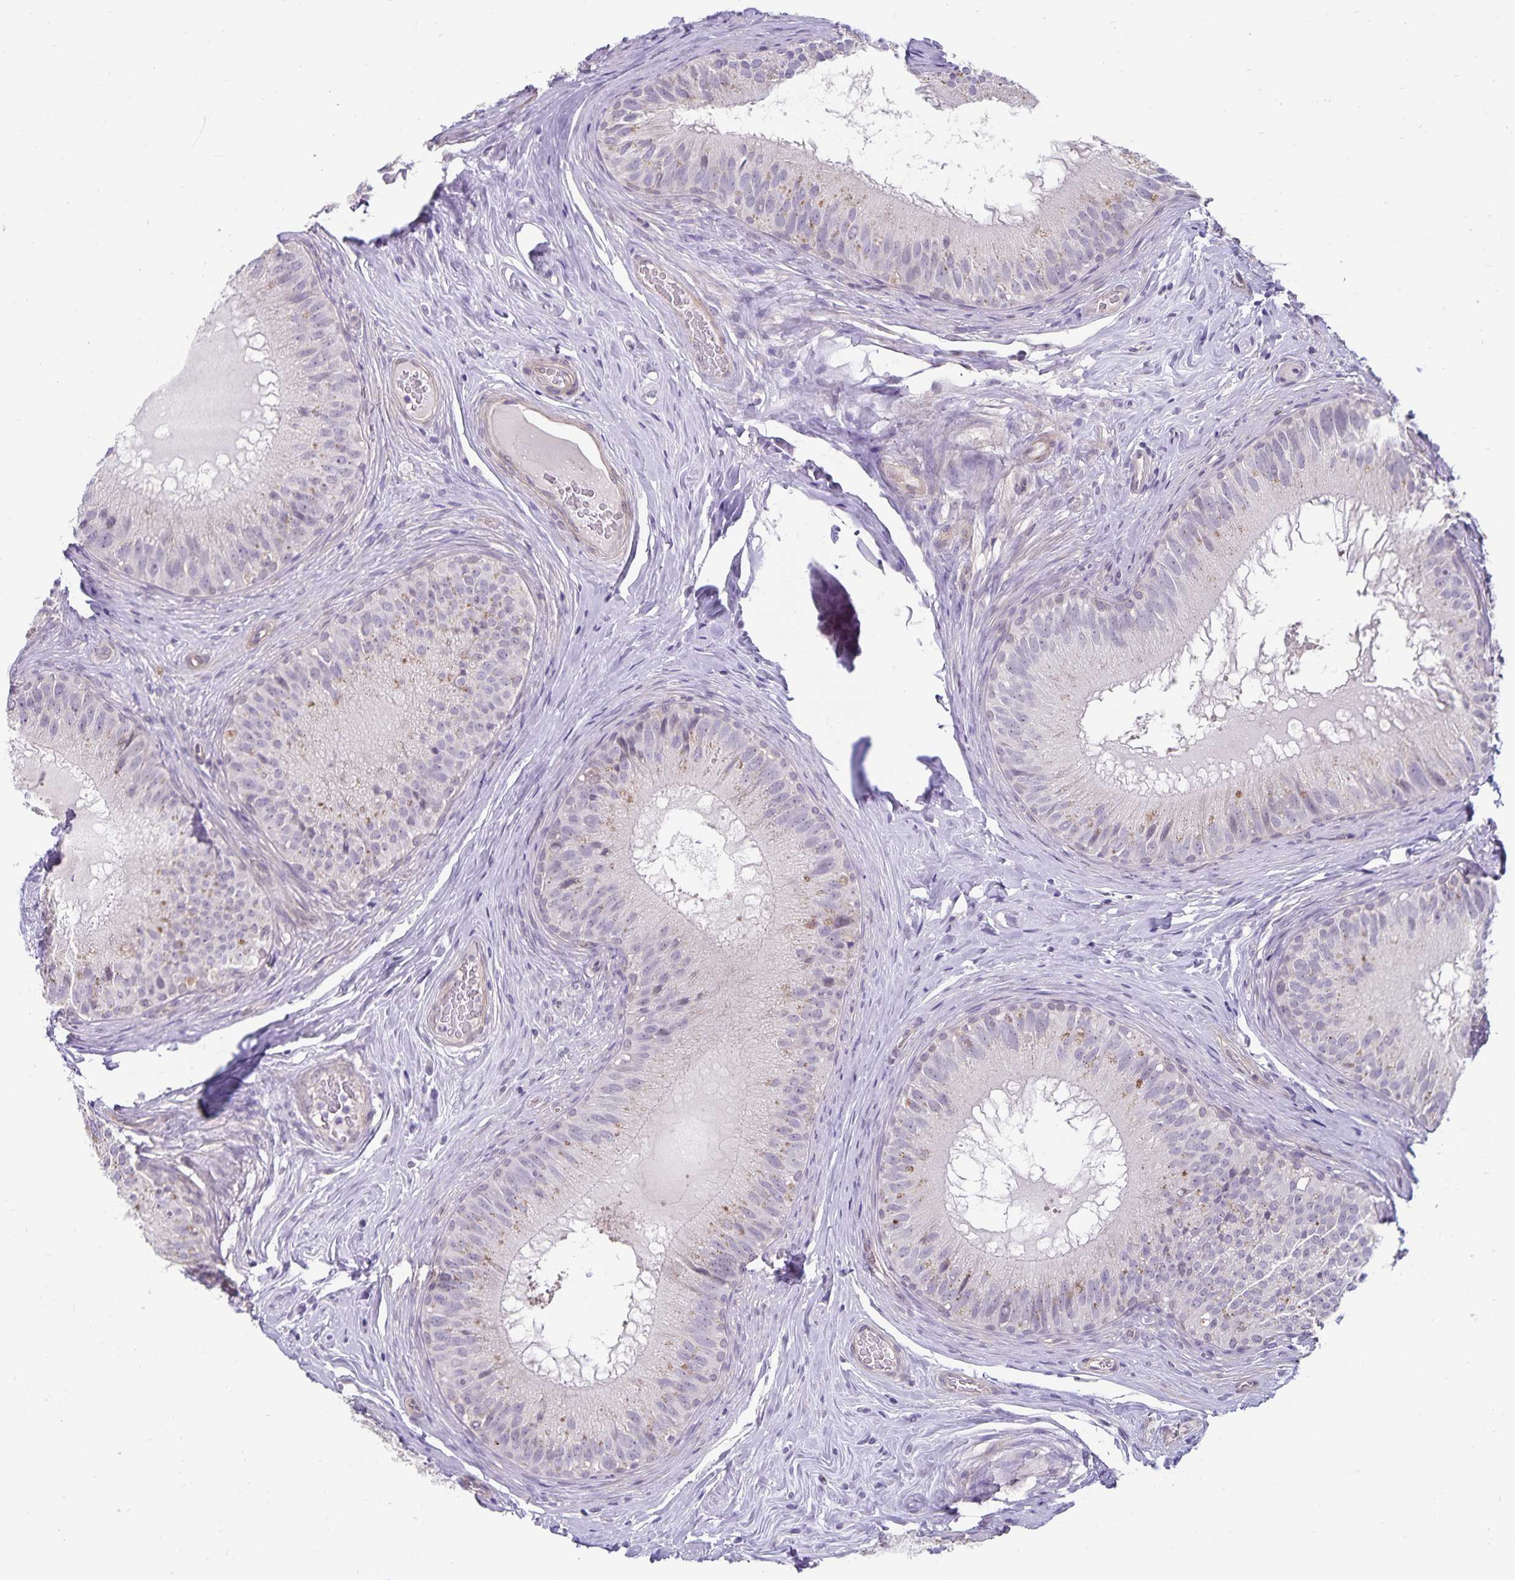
{"staining": {"intensity": "weak", "quantity": "<25%", "location": "cytoplasmic/membranous,nuclear"}, "tissue": "epididymis", "cell_type": "Glandular cells", "image_type": "normal", "snomed": [{"axis": "morphology", "description": "Normal tissue, NOS"}, {"axis": "topography", "description": "Epididymis"}], "caption": "IHC photomicrograph of benign human epididymis stained for a protein (brown), which demonstrates no positivity in glandular cells.", "gene": "CDKN2B", "patient": {"sex": "male", "age": 34}}